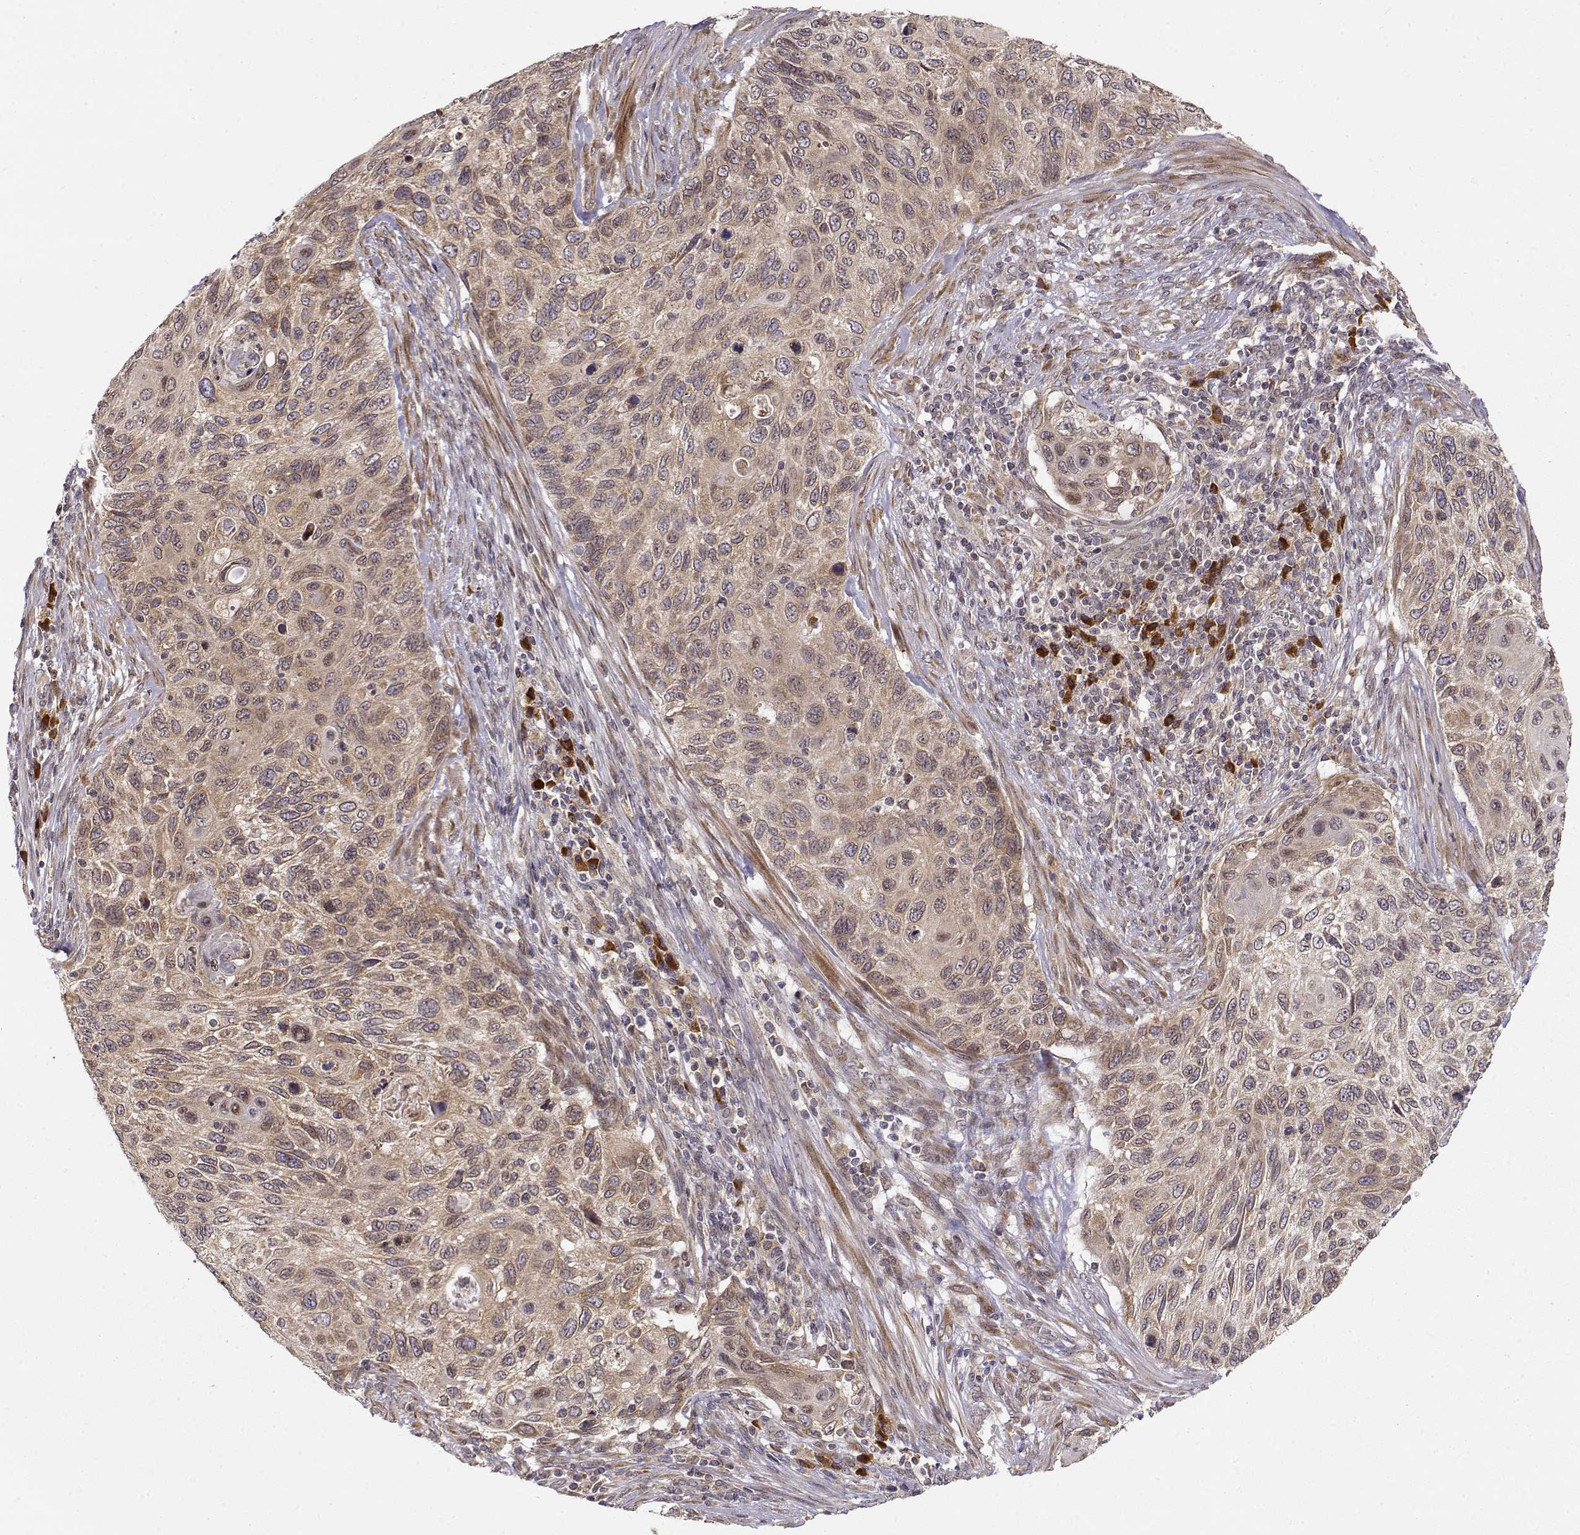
{"staining": {"intensity": "weak", "quantity": ">75%", "location": "cytoplasmic/membranous"}, "tissue": "cervical cancer", "cell_type": "Tumor cells", "image_type": "cancer", "snomed": [{"axis": "morphology", "description": "Squamous cell carcinoma, NOS"}, {"axis": "topography", "description": "Cervix"}], "caption": "A micrograph of human cervical squamous cell carcinoma stained for a protein displays weak cytoplasmic/membranous brown staining in tumor cells. The protein is stained brown, and the nuclei are stained in blue (DAB IHC with brightfield microscopy, high magnification).", "gene": "ERGIC2", "patient": {"sex": "female", "age": 70}}